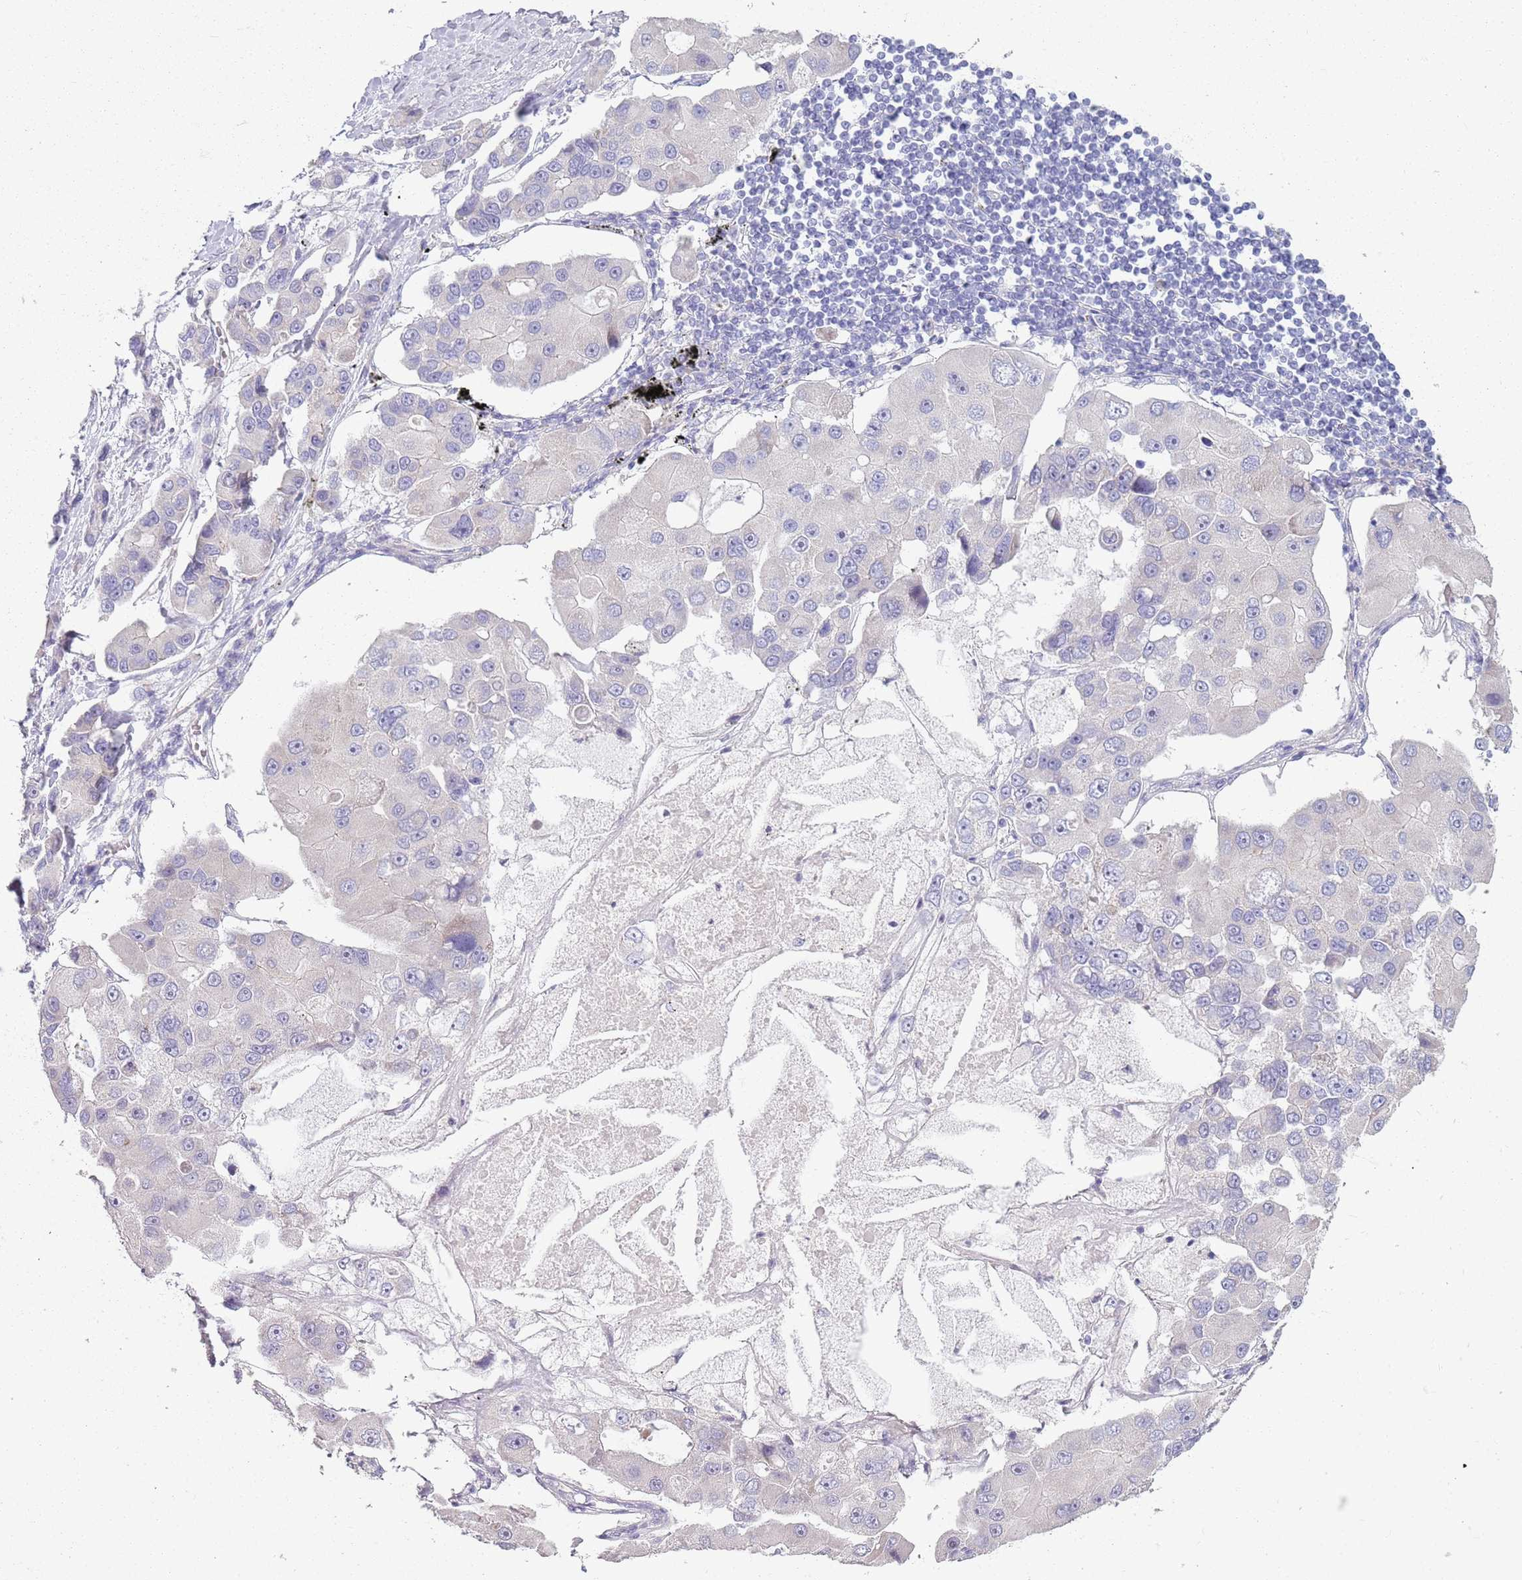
{"staining": {"intensity": "negative", "quantity": "none", "location": "none"}, "tissue": "lung cancer", "cell_type": "Tumor cells", "image_type": "cancer", "snomed": [{"axis": "morphology", "description": "Adenocarcinoma, NOS"}, {"axis": "topography", "description": "Lung"}], "caption": "There is no significant staining in tumor cells of lung cancer (adenocarcinoma).", "gene": "ZNF583", "patient": {"sex": "female", "age": 54}}